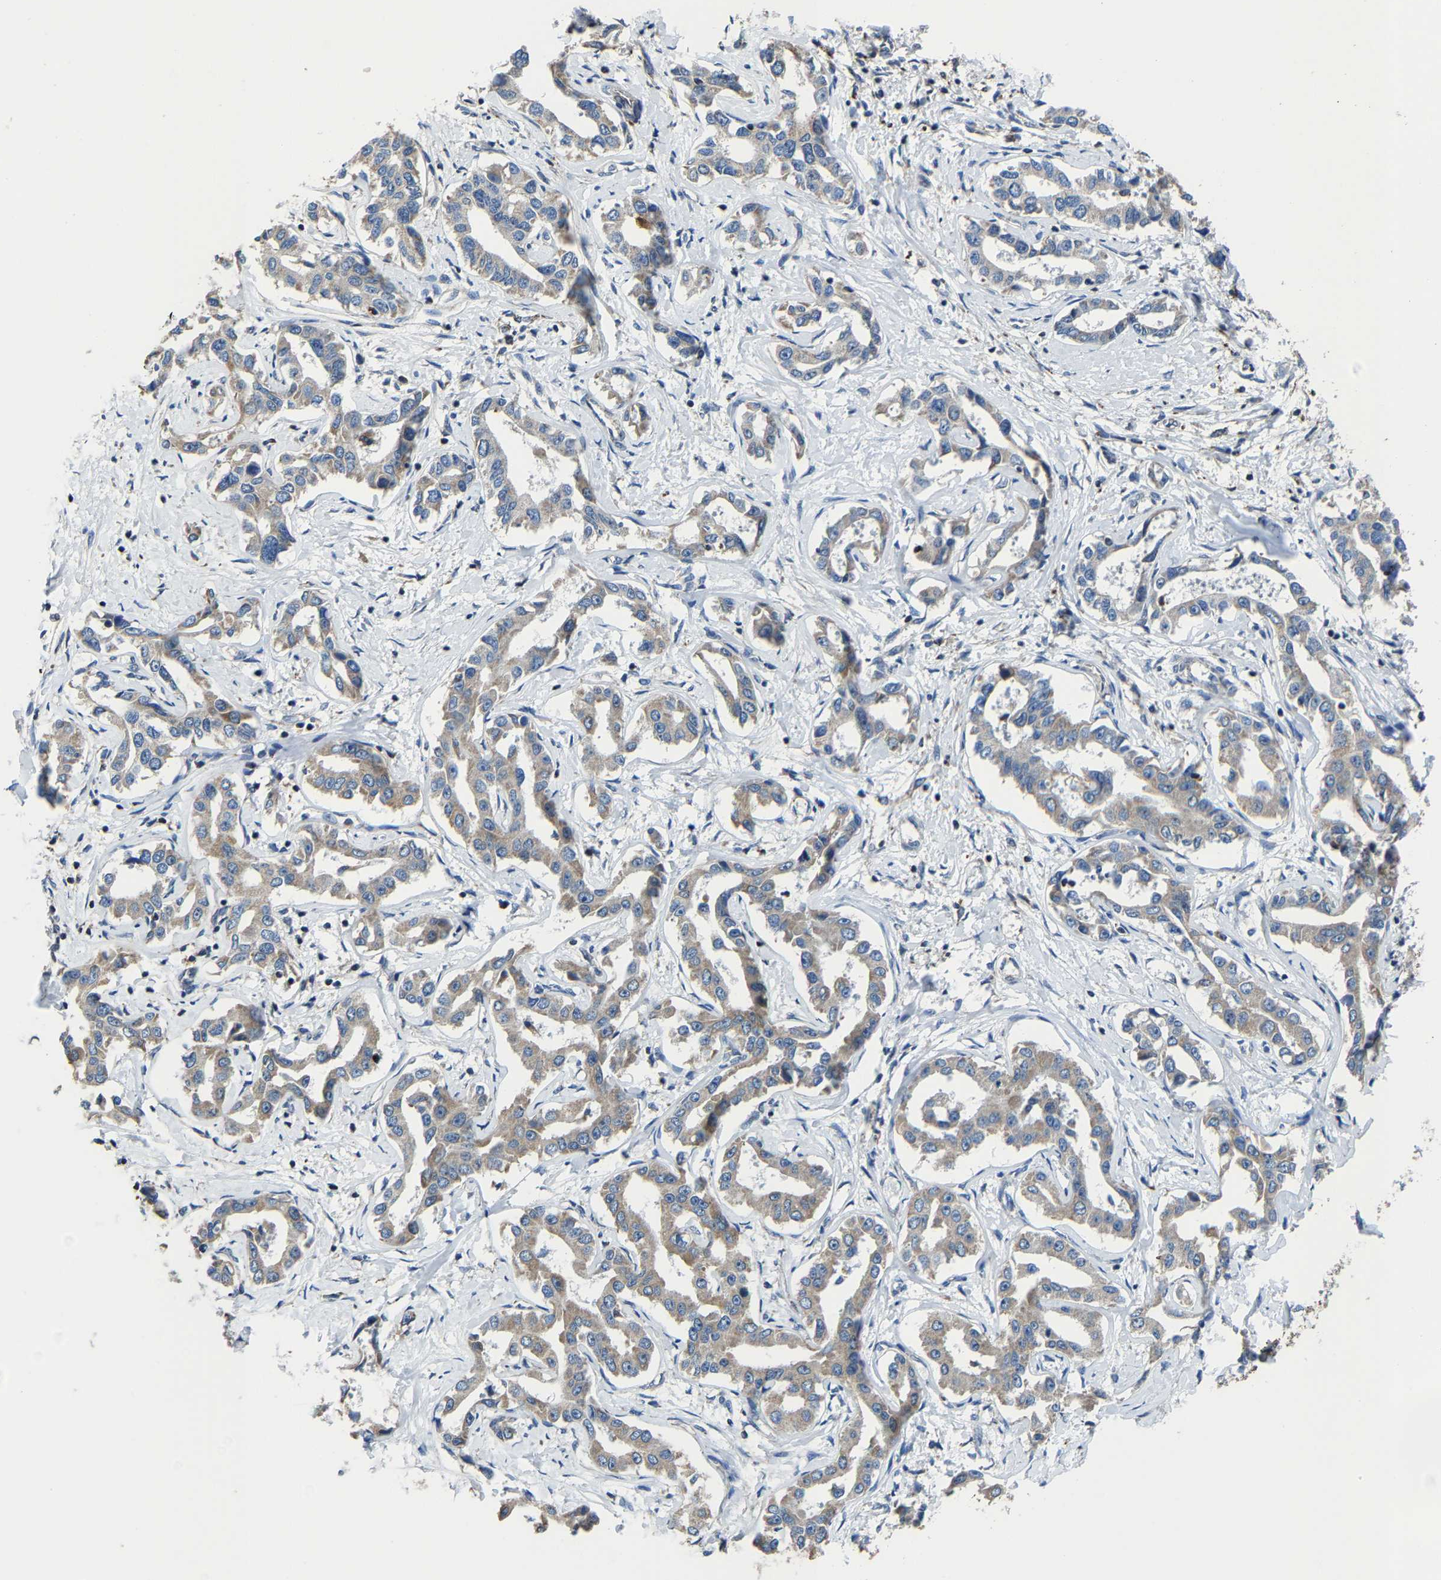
{"staining": {"intensity": "moderate", "quantity": ">75%", "location": "cytoplasmic/membranous"}, "tissue": "liver cancer", "cell_type": "Tumor cells", "image_type": "cancer", "snomed": [{"axis": "morphology", "description": "Cholangiocarcinoma"}, {"axis": "topography", "description": "Liver"}], "caption": "A photomicrograph of human liver cancer stained for a protein shows moderate cytoplasmic/membranous brown staining in tumor cells.", "gene": "AGK", "patient": {"sex": "male", "age": 59}}